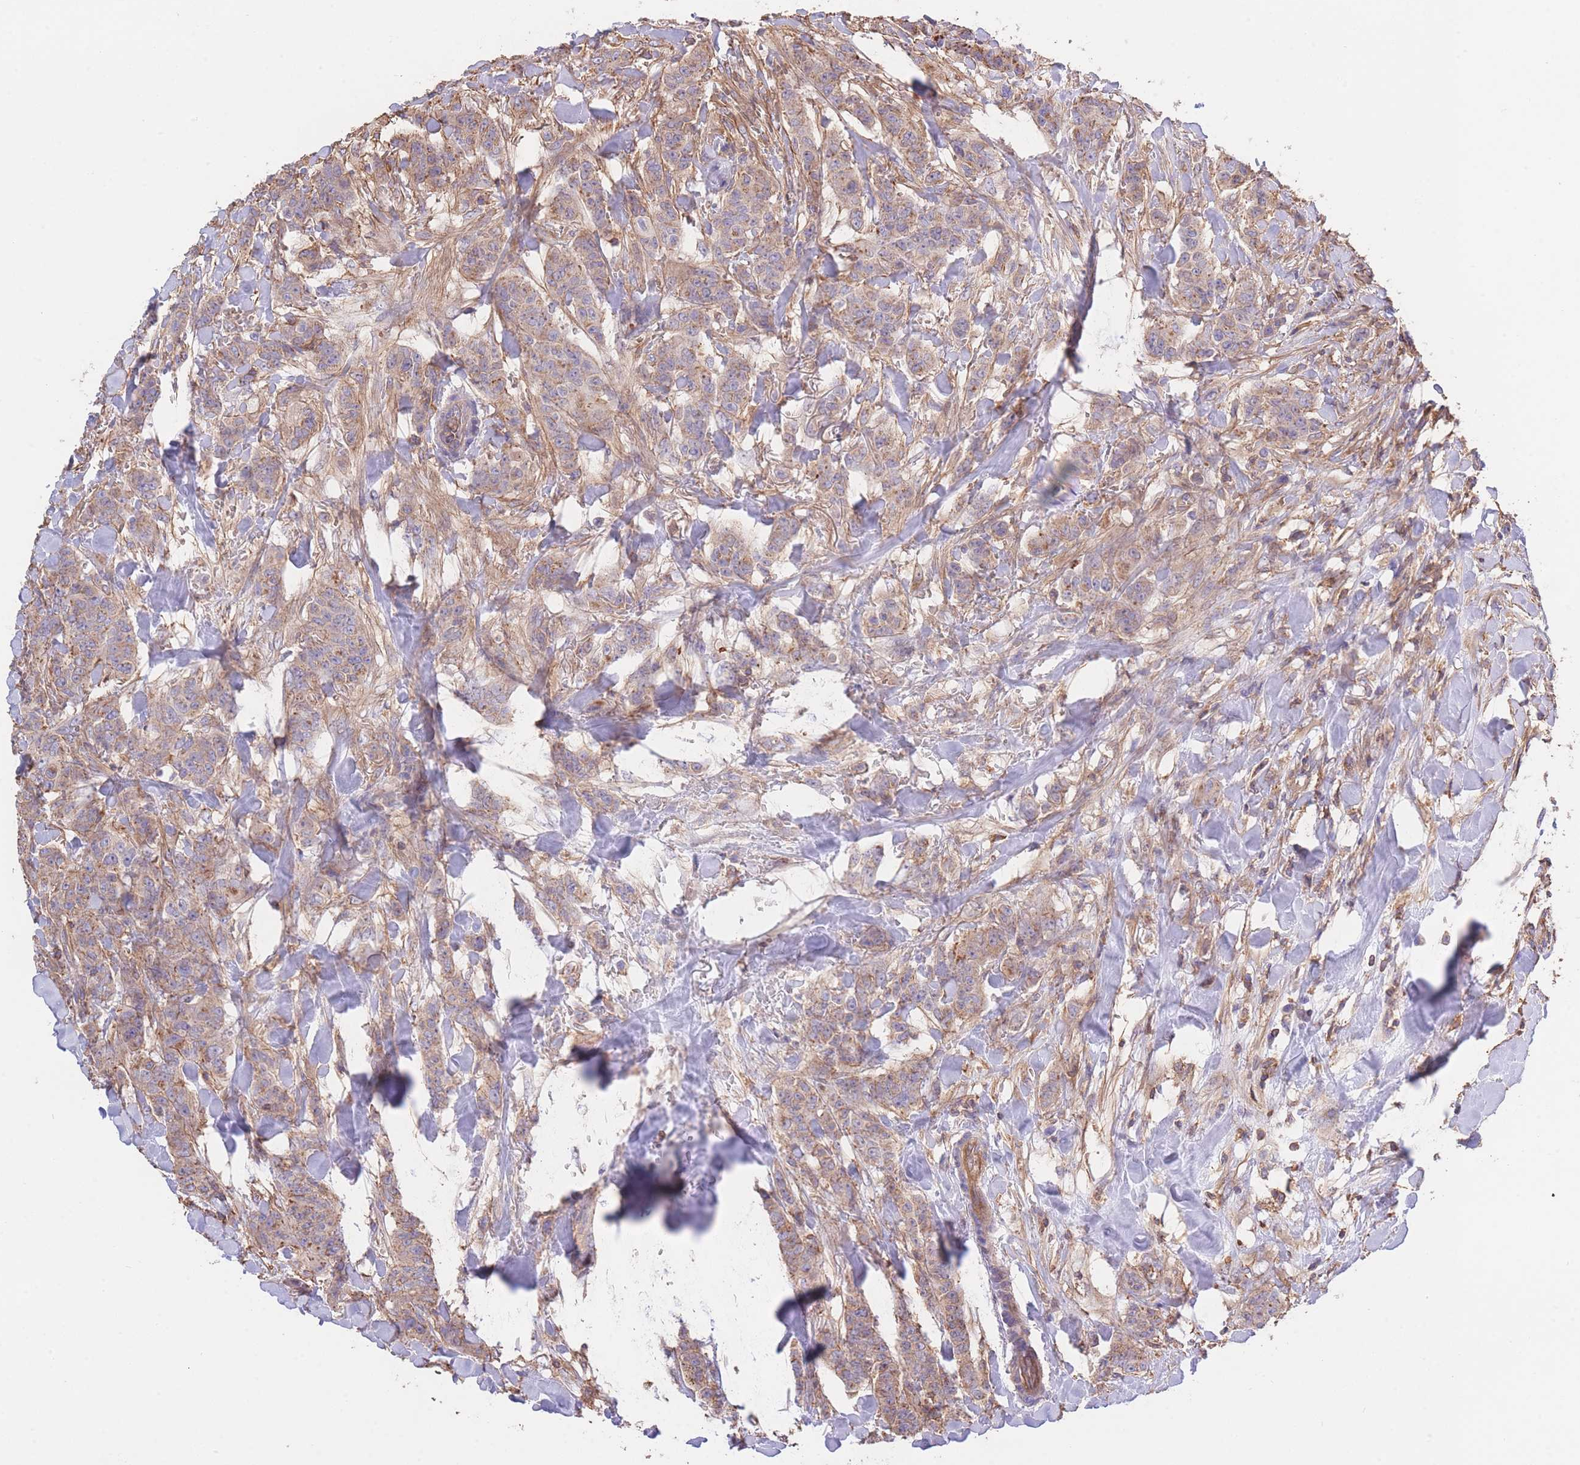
{"staining": {"intensity": "moderate", "quantity": ">75%", "location": "cytoplasmic/membranous"}, "tissue": "breast cancer", "cell_type": "Tumor cells", "image_type": "cancer", "snomed": [{"axis": "morphology", "description": "Duct carcinoma"}, {"axis": "topography", "description": "Breast"}], "caption": "A micrograph showing moderate cytoplasmic/membranous expression in approximately >75% of tumor cells in breast cancer, as visualized by brown immunohistochemical staining.", "gene": "LRRN4CL", "patient": {"sex": "female", "age": 40}}